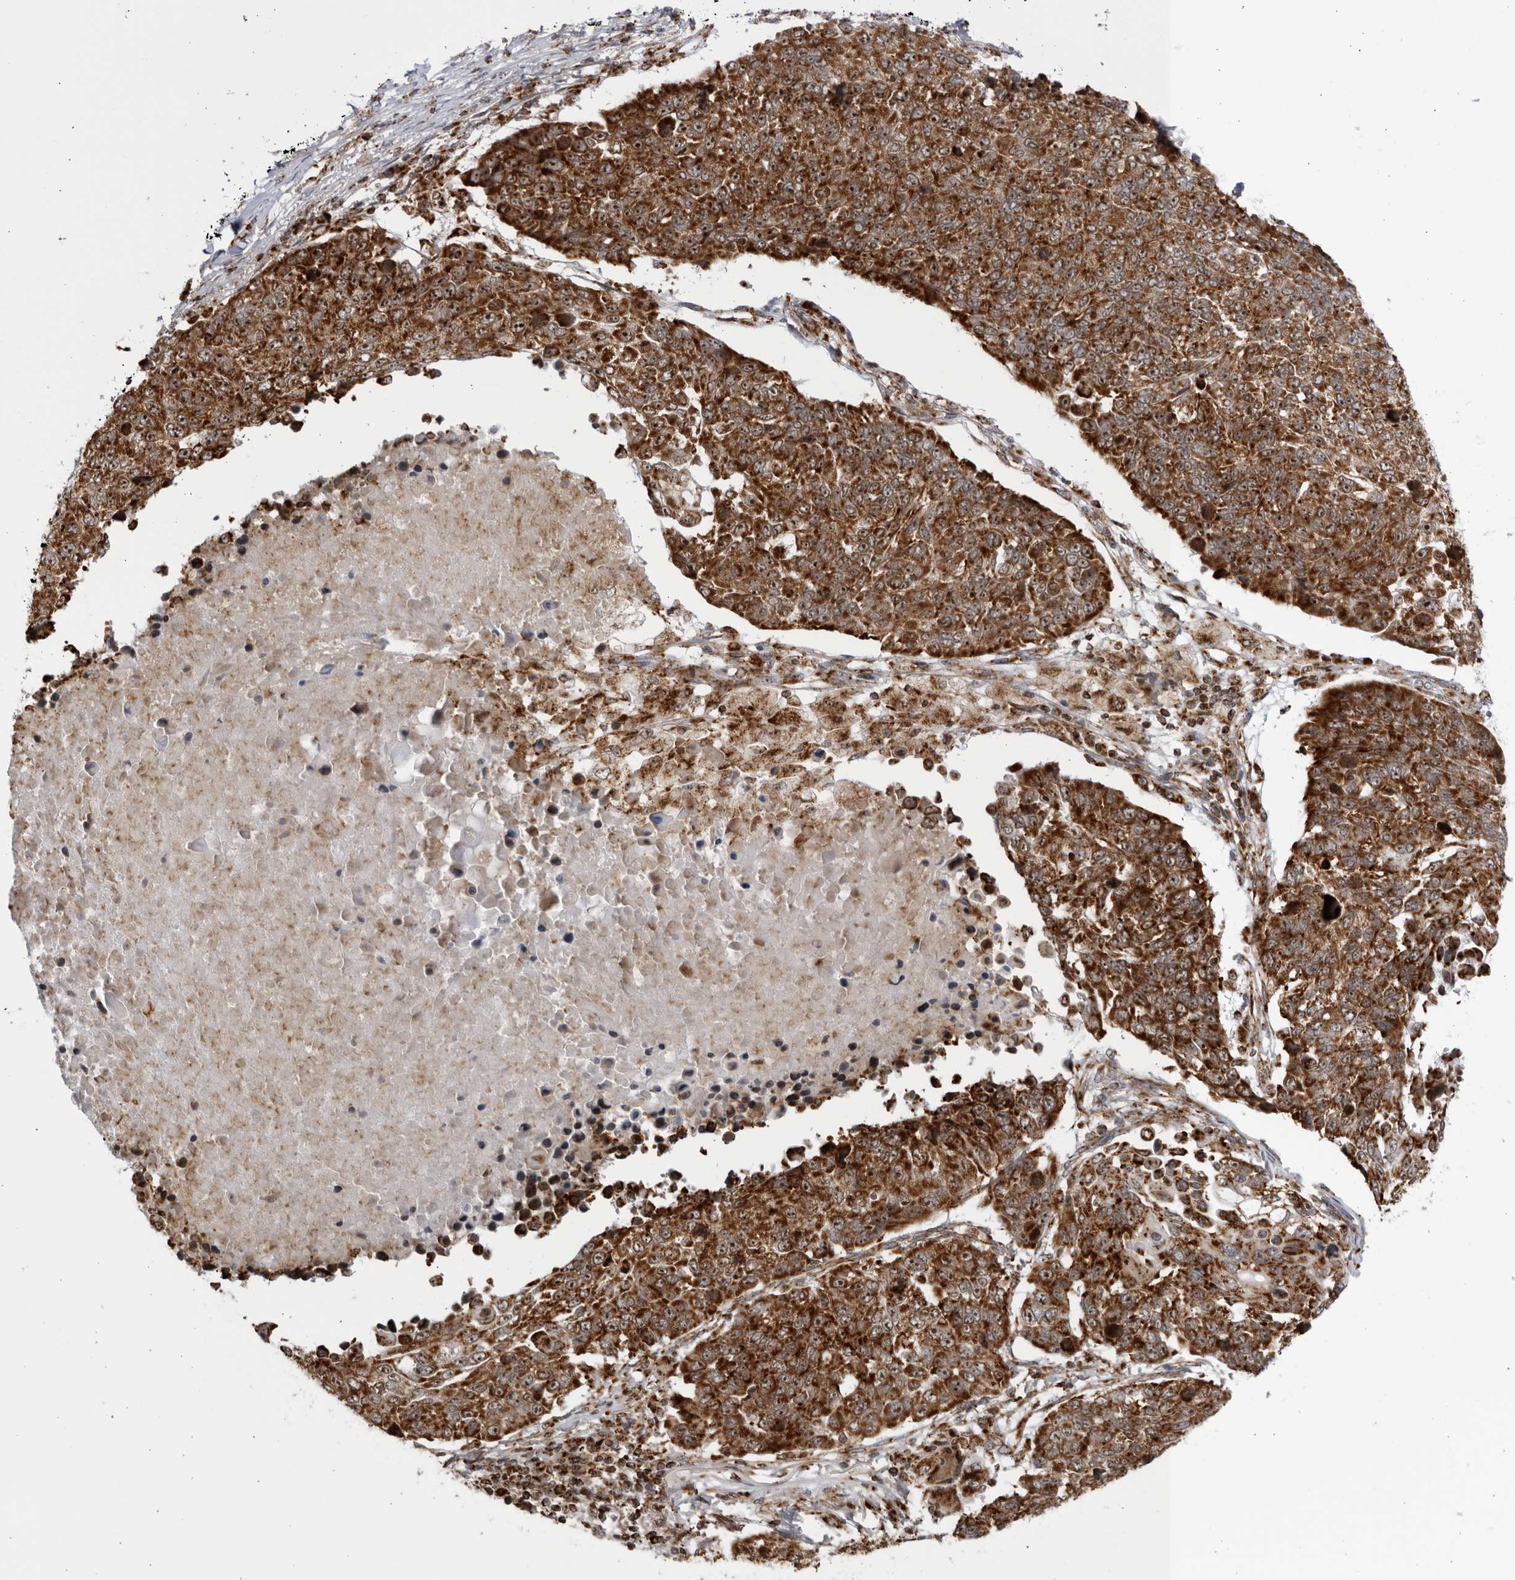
{"staining": {"intensity": "strong", "quantity": ">75%", "location": "cytoplasmic/membranous,nuclear"}, "tissue": "lung cancer", "cell_type": "Tumor cells", "image_type": "cancer", "snomed": [{"axis": "morphology", "description": "Squamous cell carcinoma, NOS"}, {"axis": "topography", "description": "Lung"}], "caption": "Strong cytoplasmic/membranous and nuclear protein expression is present in approximately >75% of tumor cells in lung cancer (squamous cell carcinoma). The protein is stained brown, and the nuclei are stained in blue (DAB IHC with brightfield microscopy, high magnification).", "gene": "RBM34", "patient": {"sex": "male", "age": 66}}